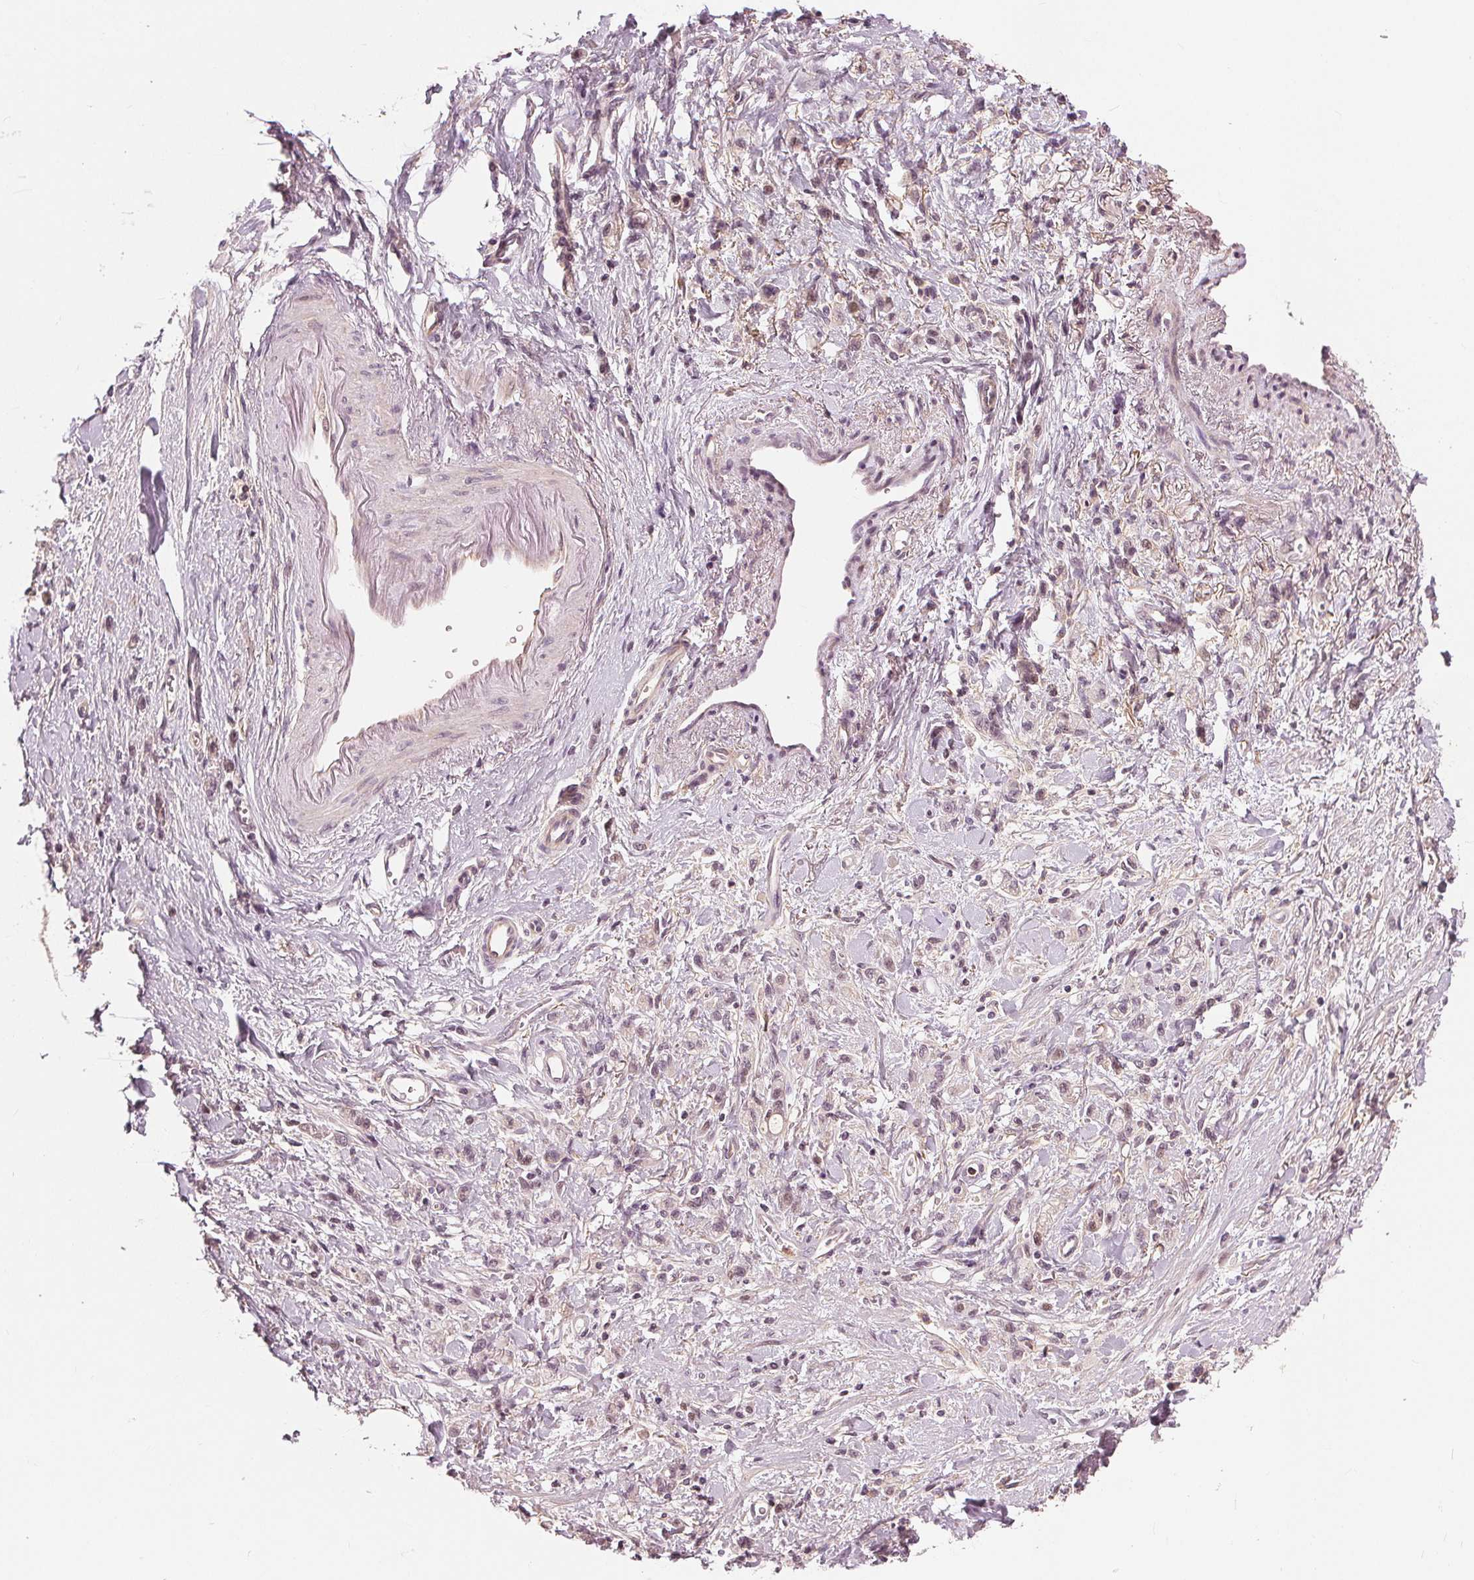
{"staining": {"intensity": "negative", "quantity": "none", "location": "none"}, "tissue": "stomach cancer", "cell_type": "Tumor cells", "image_type": "cancer", "snomed": [{"axis": "morphology", "description": "Adenocarcinoma, NOS"}, {"axis": "topography", "description": "Stomach"}], "caption": "Histopathology image shows no significant protein positivity in tumor cells of adenocarcinoma (stomach).", "gene": "SLC34A1", "patient": {"sex": "male", "age": 77}}